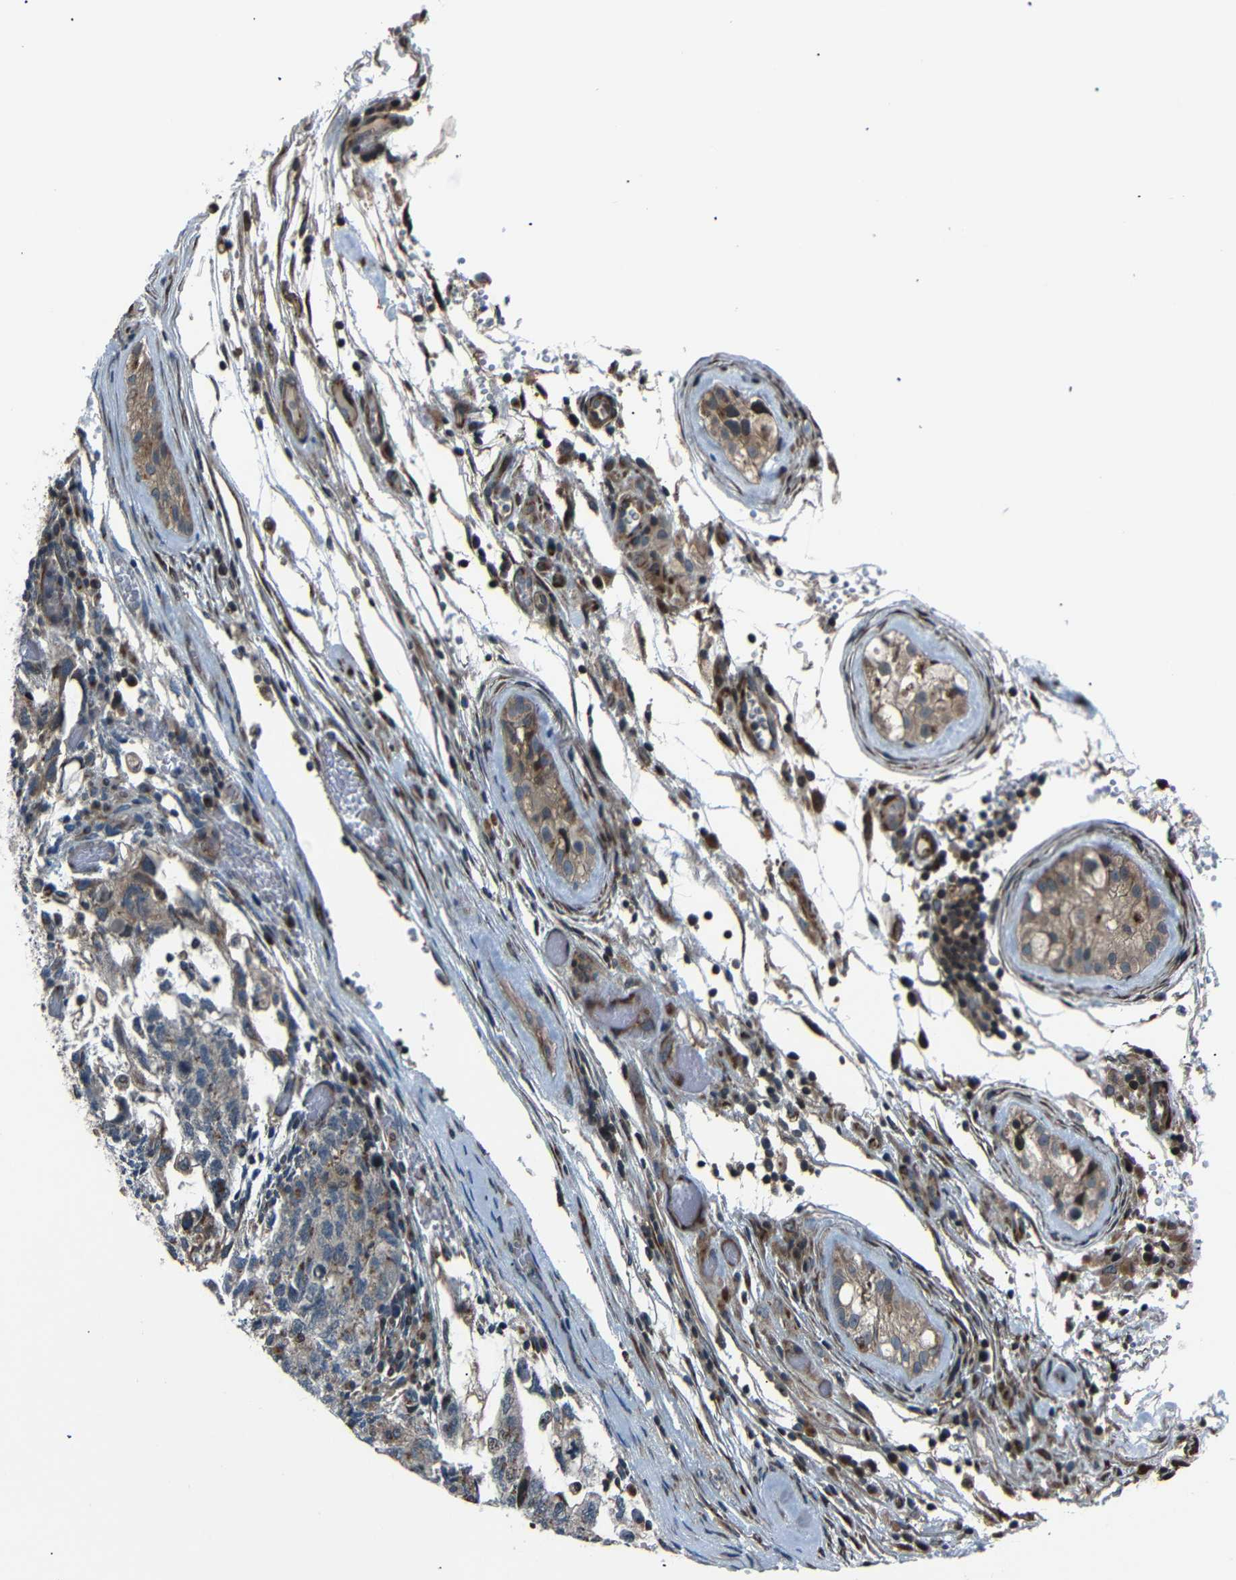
{"staining": {"intensity": "moderate", "quantity": "25%-75%", "location": "cytoplasmic/membranous"}, "tissue": "testis cancer", "cell_type": "Tumor cells", "image_type": "cancer", "snomed": [{"axis": "morphology", "description": "Normal tissue, NOS"}, {"axis": "morphology", "description": "Carcinoma, Embryonal, NOS"}, {"axis": "topography", "description": "Testis"}], "caption": "Protein expression analysis of human embryonal carcinoma (testis) reveals moderate cytoplasmic/membranous expression in about 25%-75% of tumor cells.", "gene": "AKAP9", "patient": {"sex": "male", "age": 36}}